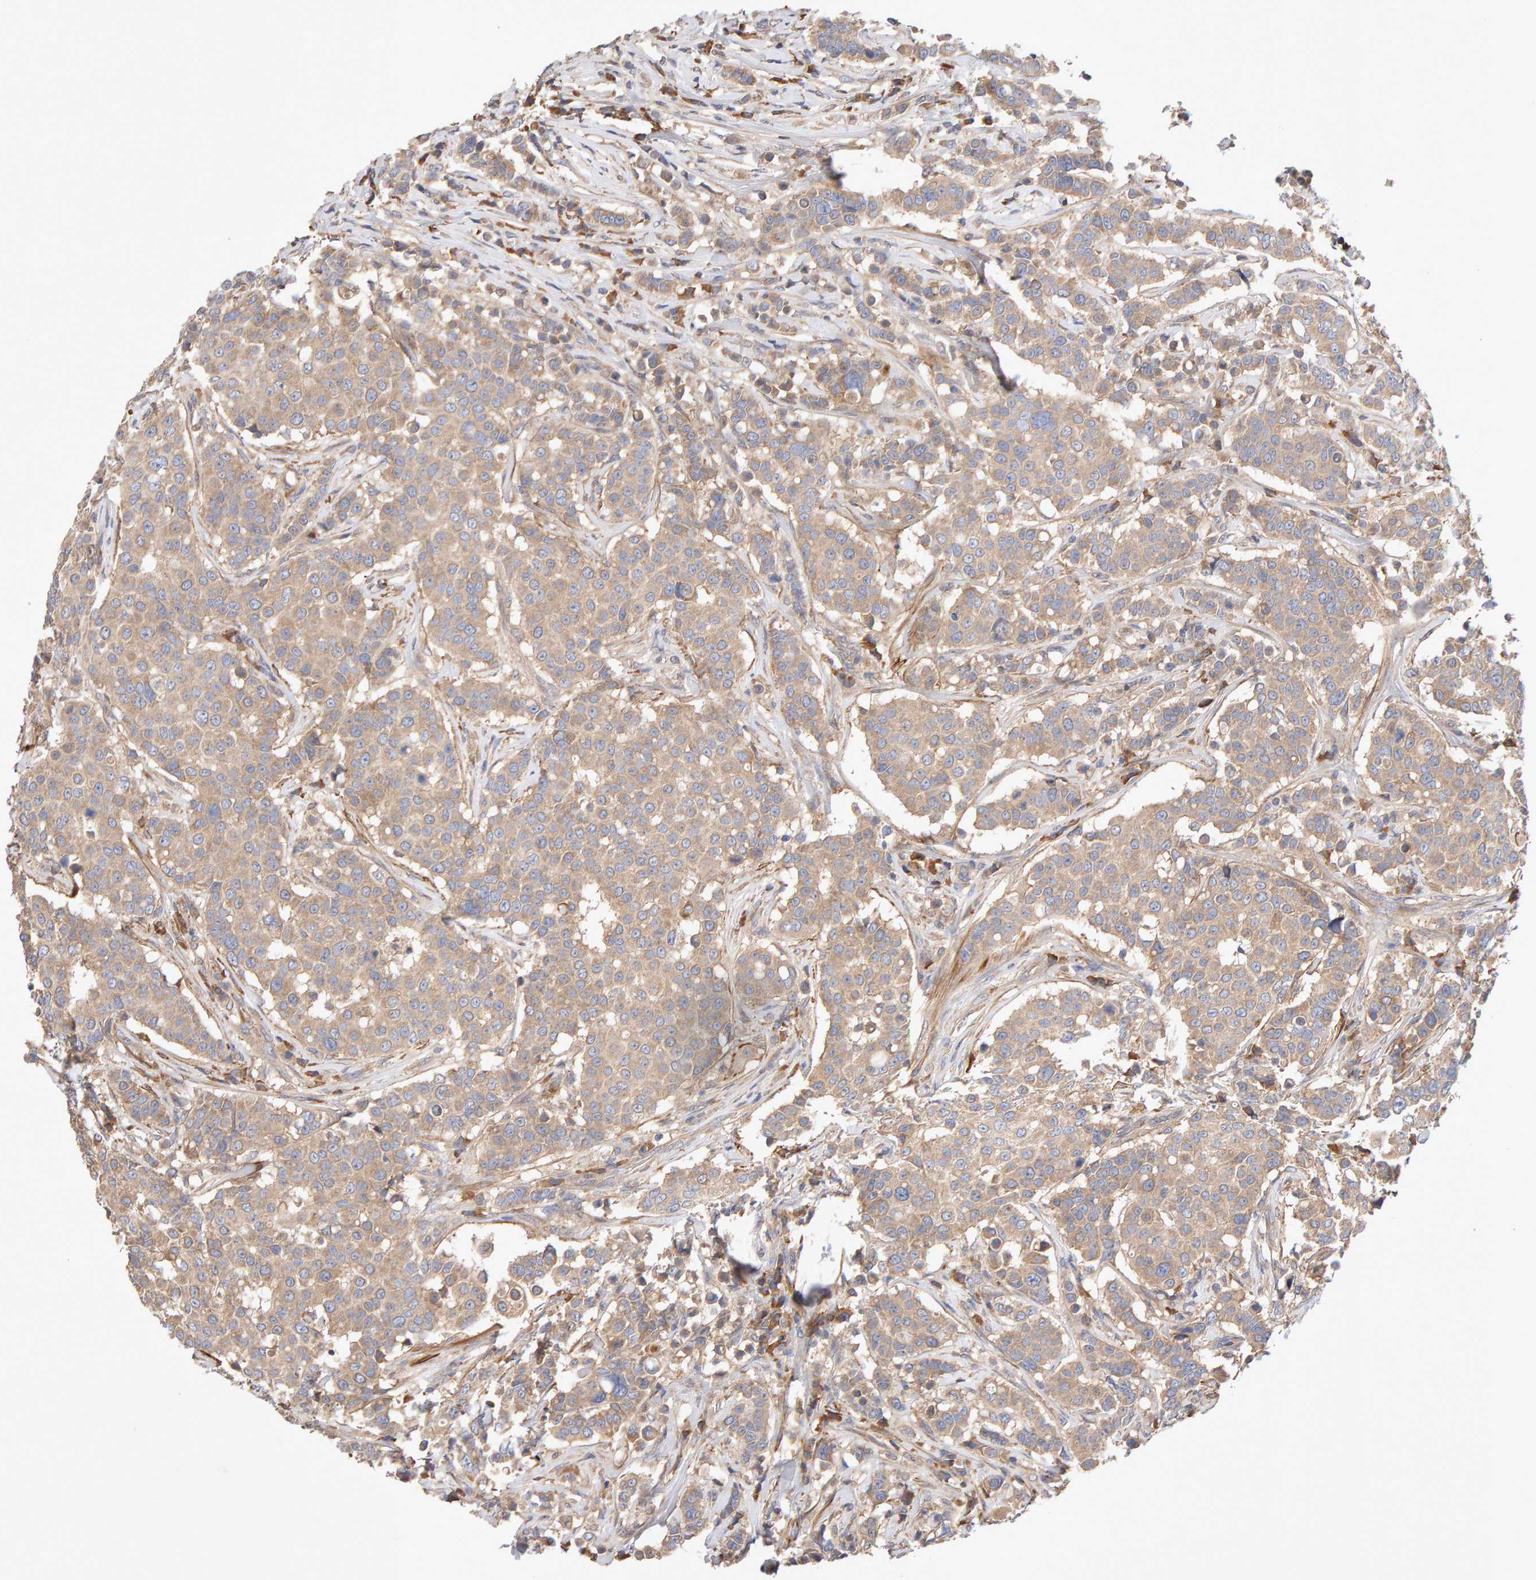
{"staining": {"intensity": "weak", "quantity": ">75%", "location": "cytoplasmic/membranous"}, "tissue": "breast cancer", "cell_type": "Tumor cells", "image_type": "cancer", "snomed": [{"axis": "morphology", "description": "Duct carcinoma"}, {"axis": "topography", "description": "Breast"}], "caption": "Weak cytoplasmic/membranous protein positivity is seen in about >75% of tumor cells in breast cancer (intraductal carcinoma).", "gene": "RNF19A", "patient": {"sex": "female", "age": 27}}